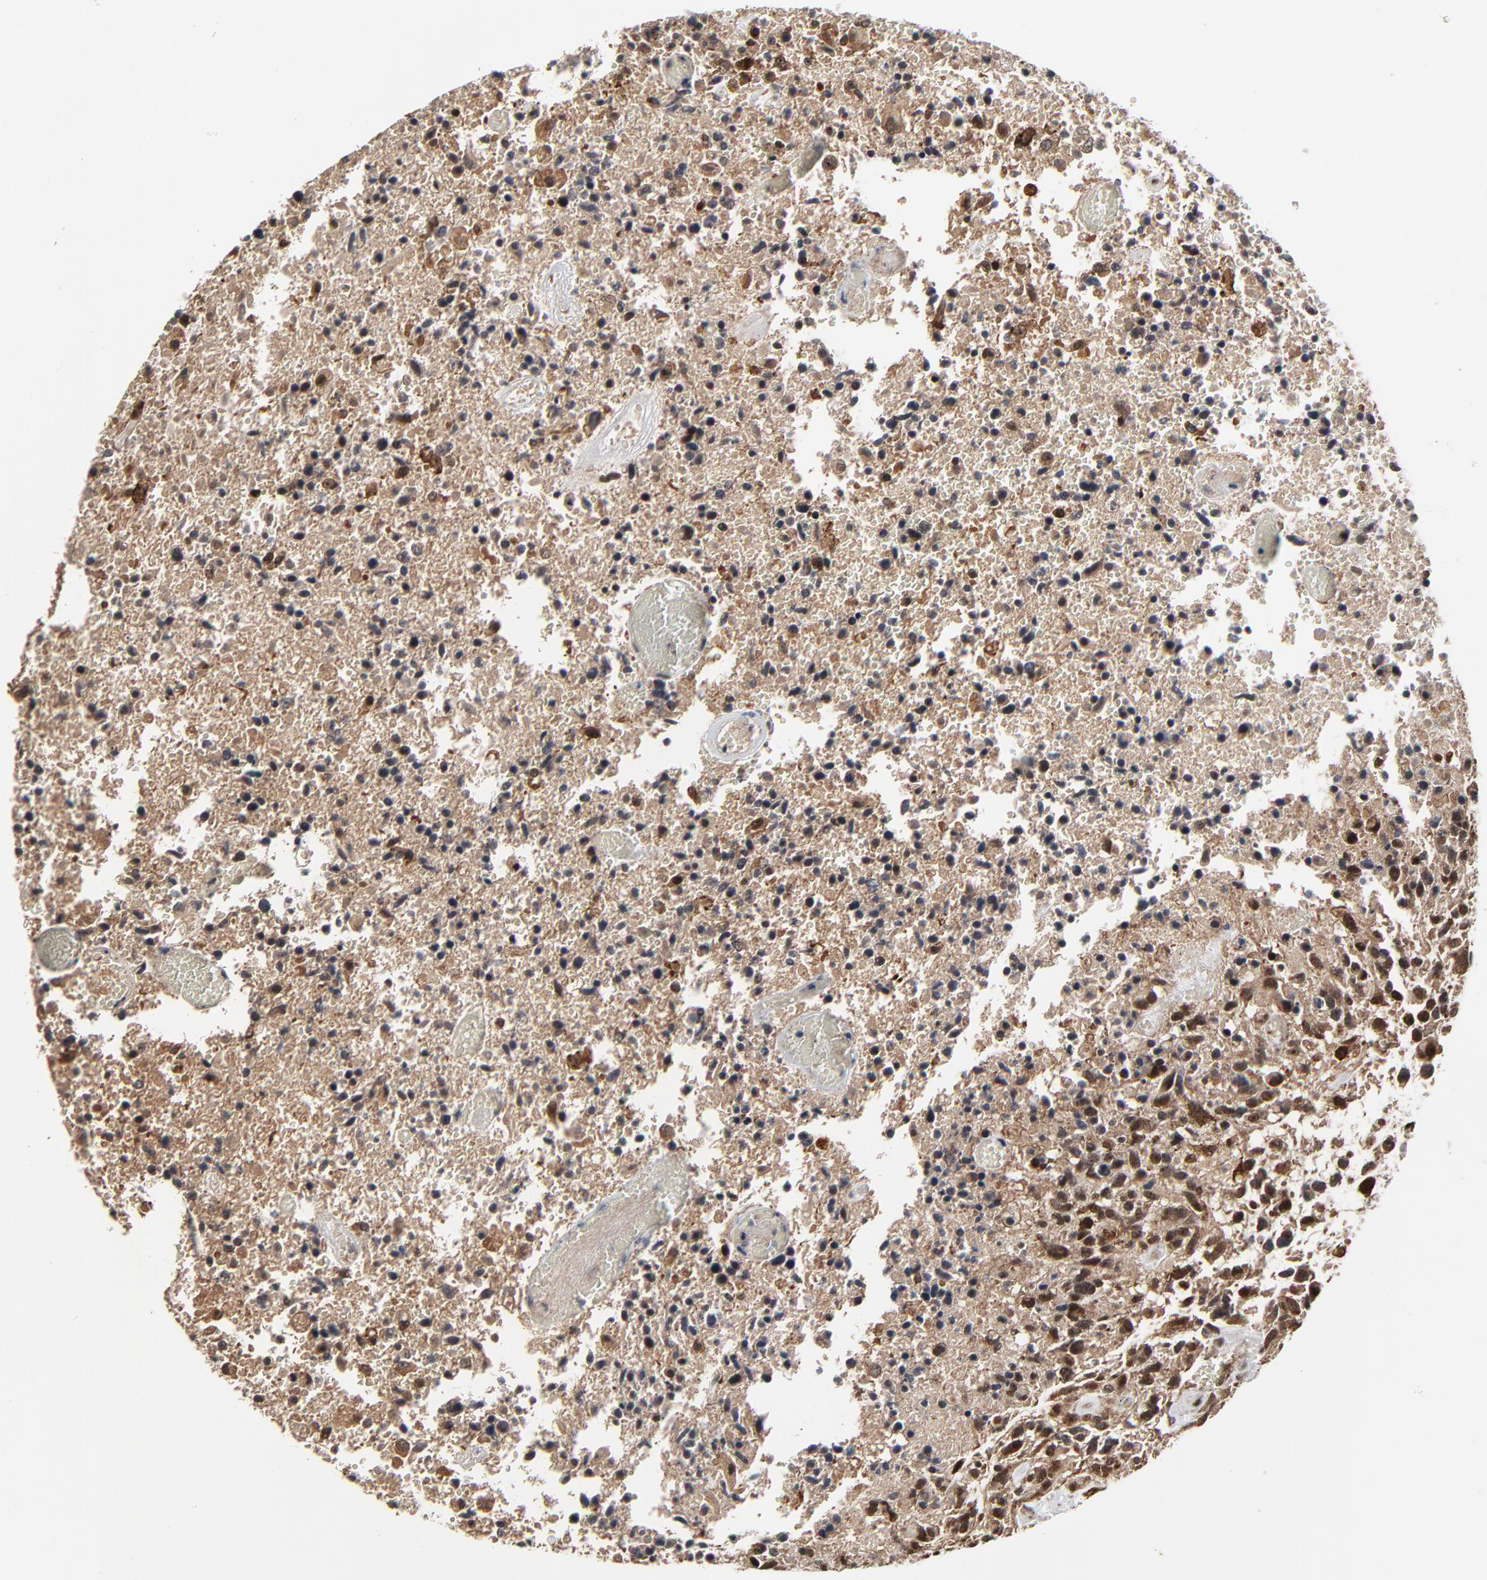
{"staining": {"intensity": "strong", "quantity": ">75%", "location": "cytoplasmic/membranous,nuclear"}, "tissue": "glioma", "cell_type": "Tumor cells", "image_type": "cancer", "snomed": [{"axis": "morphology", "description": "Glioma, malignant, High grade"}, {"axis": "topography", "description": "Brain"}], "caption": "Malignant high-grade glioma stained with immunohistochemistry displays strong cytoplasmic/membranous and nuclear expression in approximately >75% of tumor cells. (Brightfield microscopy of DAB IHC at high magnification).", "gene": "RHOJ", "patient": {"sex": "male", "age": 72}}